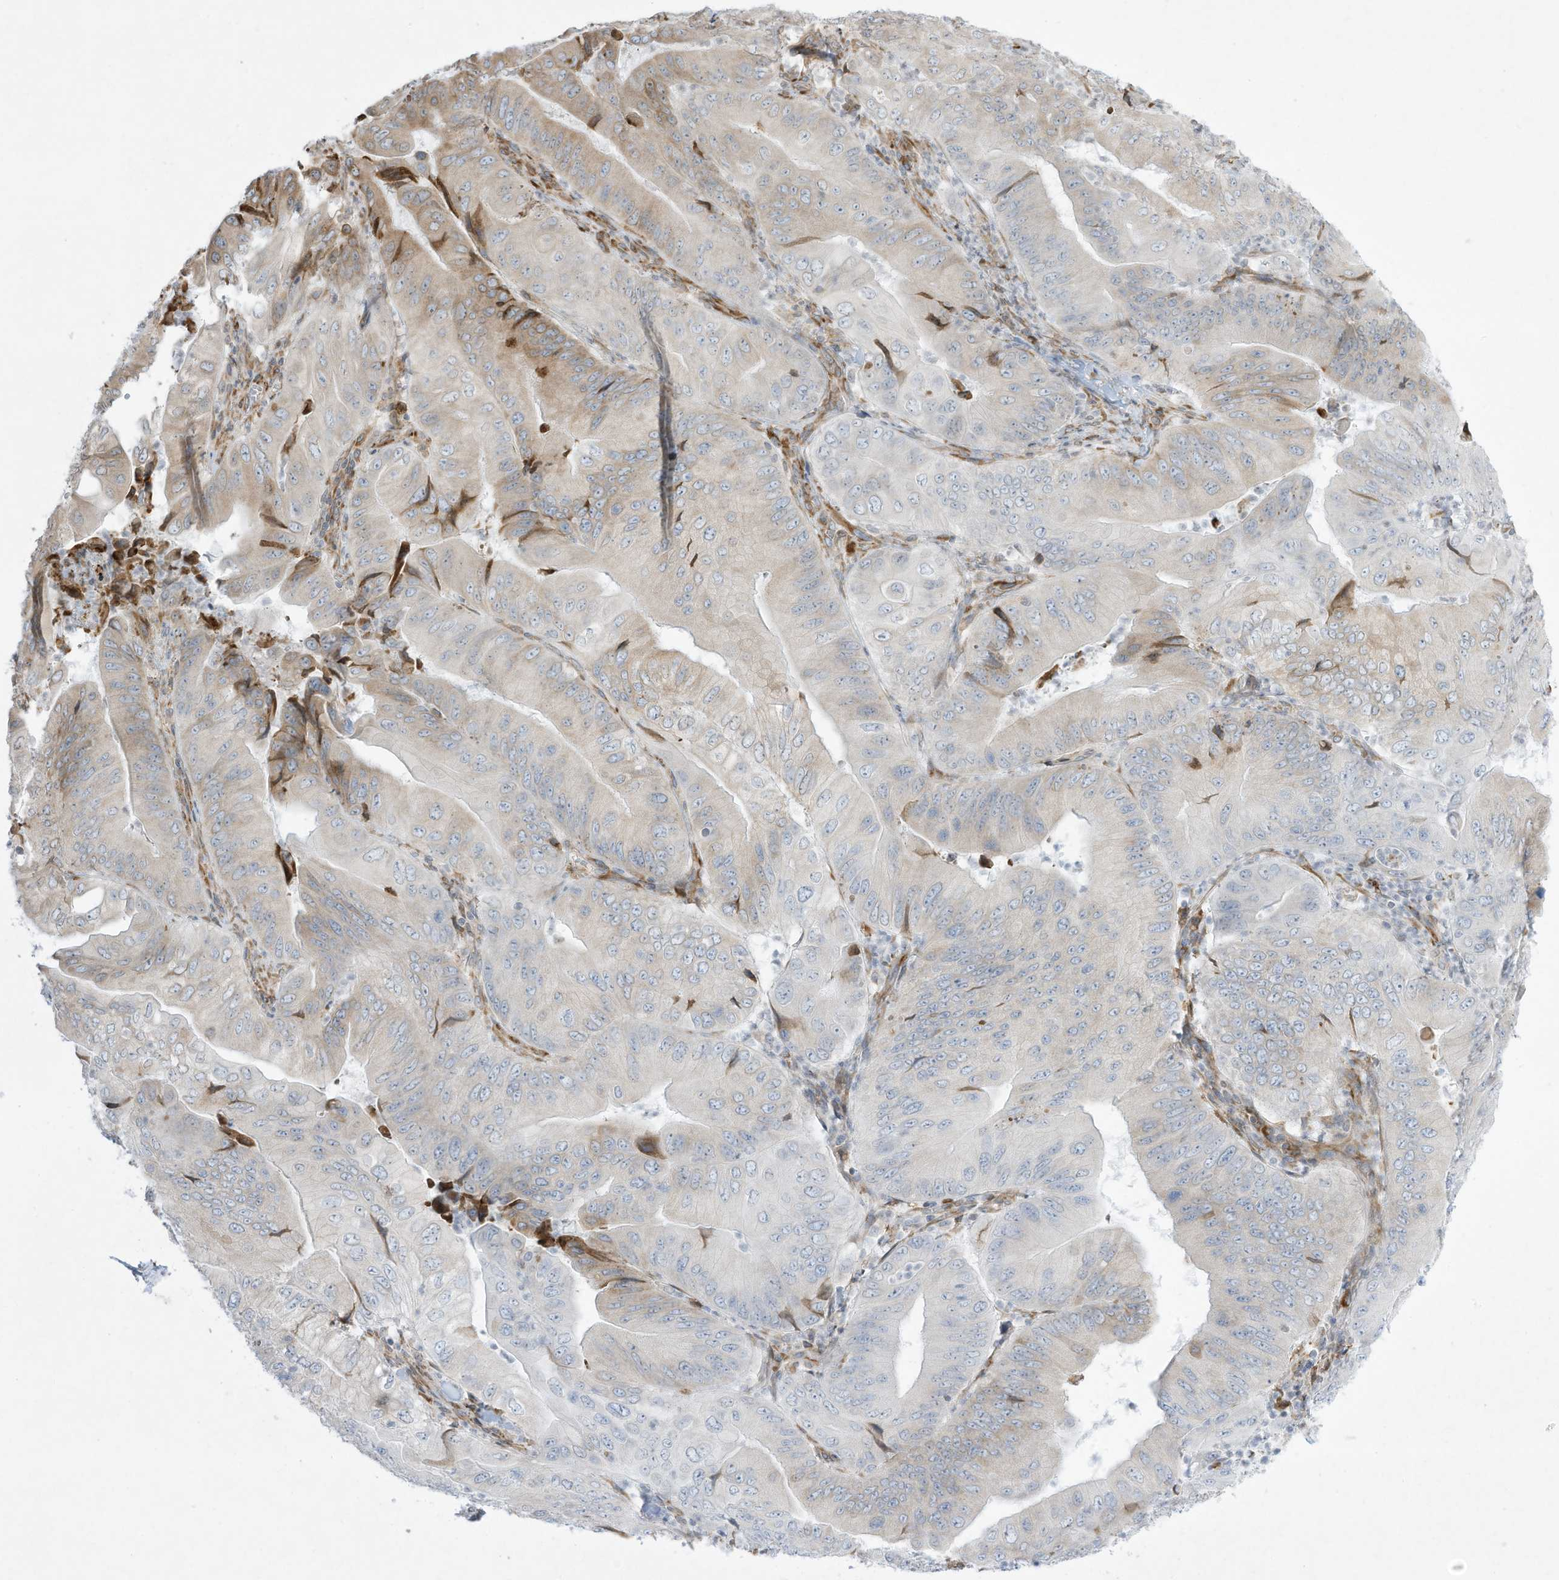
{"staining": {"intensity": "negative", "quantity": "none", "location": "none"}, "tissue": "pancreatic cancer", "cell_type": "Tumor cells", "image_type": "cancer", "snomed": [{"axis": "morphology", "description": "Adenocarcinoma, NOS"}, {"axis": "topography", "description": "Pancreas"}], "caption": "Protein analysis of pancreatic cancer shows no significant staining in tumor cells. (DAB immunohistochemistry (IHC) visualized using brightfield microscopy, high magnification).", "gene": "PTK6", "patient": {"sex": "female", "age": 77}}